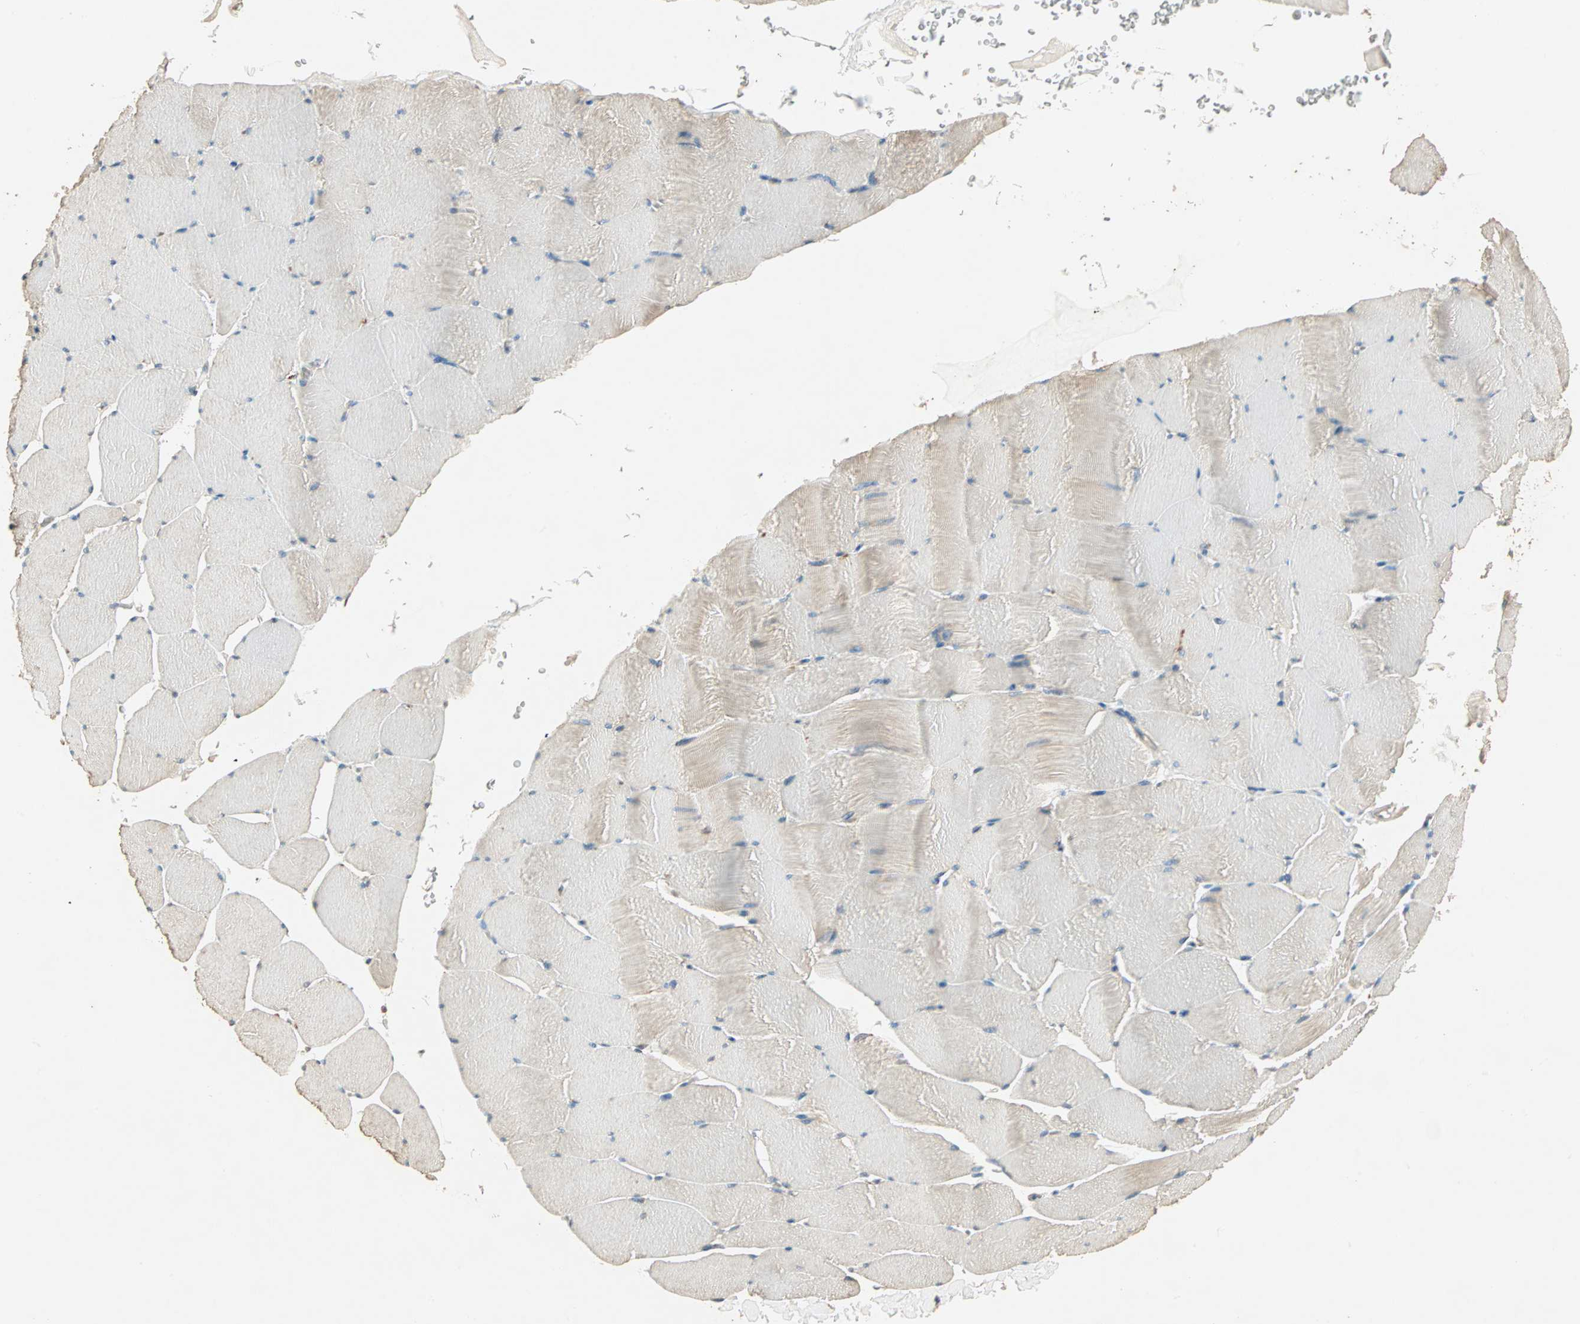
{"staining": {"intensity": "weak", "quantity": "25%-75%", "location": "cytoplasmic/membranous"}, "tissue": "skeletal muscle", "cell_type": "Myocytes", "image_type": "normal", "snomed": [{"axis": "morphology", "description": "Normal tissue, NOS"}, {"axis": "topography", "description": "Skeletal muscle"}], "caption": "Immunohistochemical staining of benign human skeletal muscle reveals weak cytoplasmic/membranous protein expression in approximately 25%-75% of myocytes.", "gene": "EIF4G2", "patient": {"sex": "male", "age": 62}}